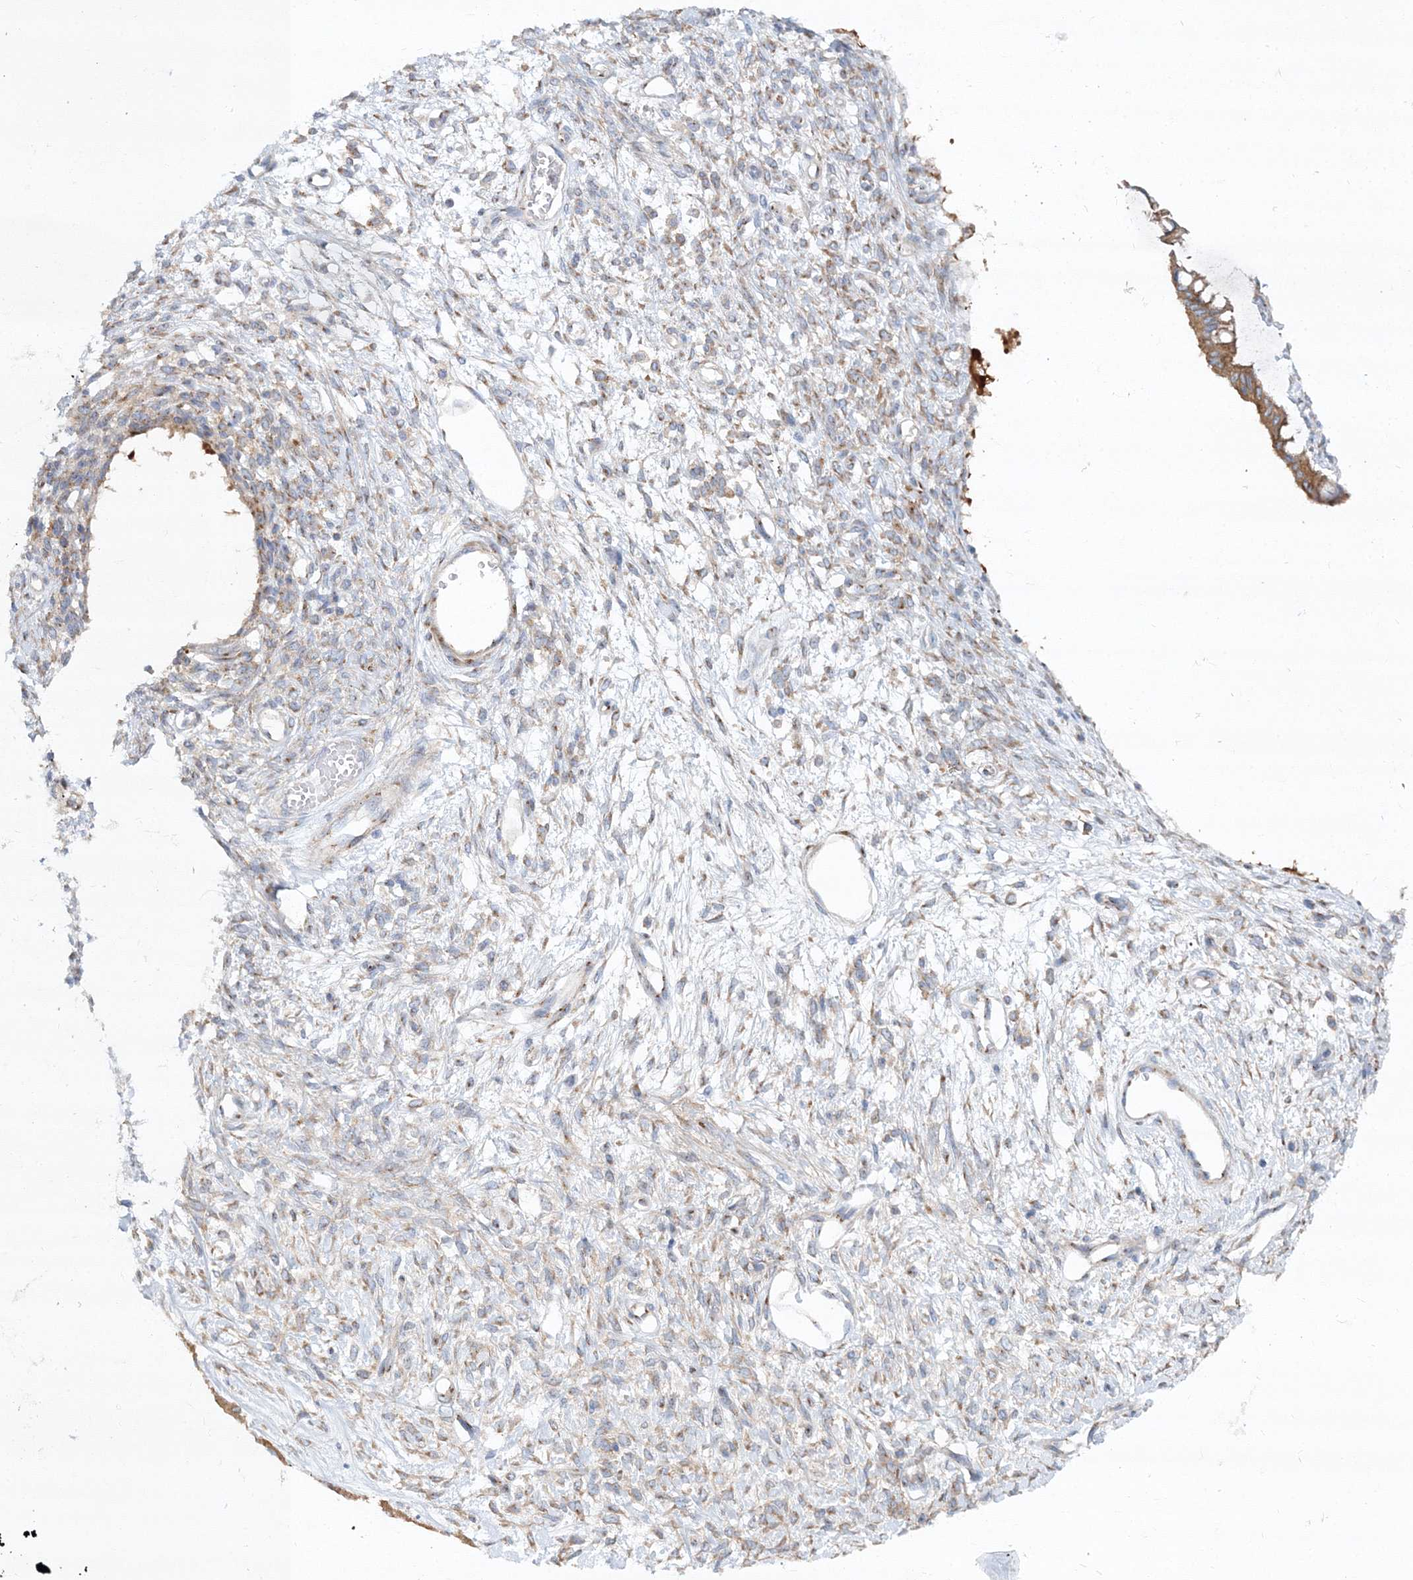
{"staining": {"intensity": "moderate", "quantity": ">75%", "location": "cytoplasmic/membranous"}, "tissue": "ovarian cancer", "cell_type": "Tumor cells", "image_type": "cancer", "snomed": [{"axis": "morphology", "description": "Cystadenocarcinoma, mucinous, NOS"}, {"axis": "topography", "description": "Ovary"}], "caption": "There is medium levels of moderate cytoplasmic/membranous expression in tumor cells of ovarian cancer (mucinous cystadenocarcinoma), as demonstrated by immunohistochemical staining (brown color).", "gene": "SEC23IP", "patient": {"sex": "female", "age": 73}}